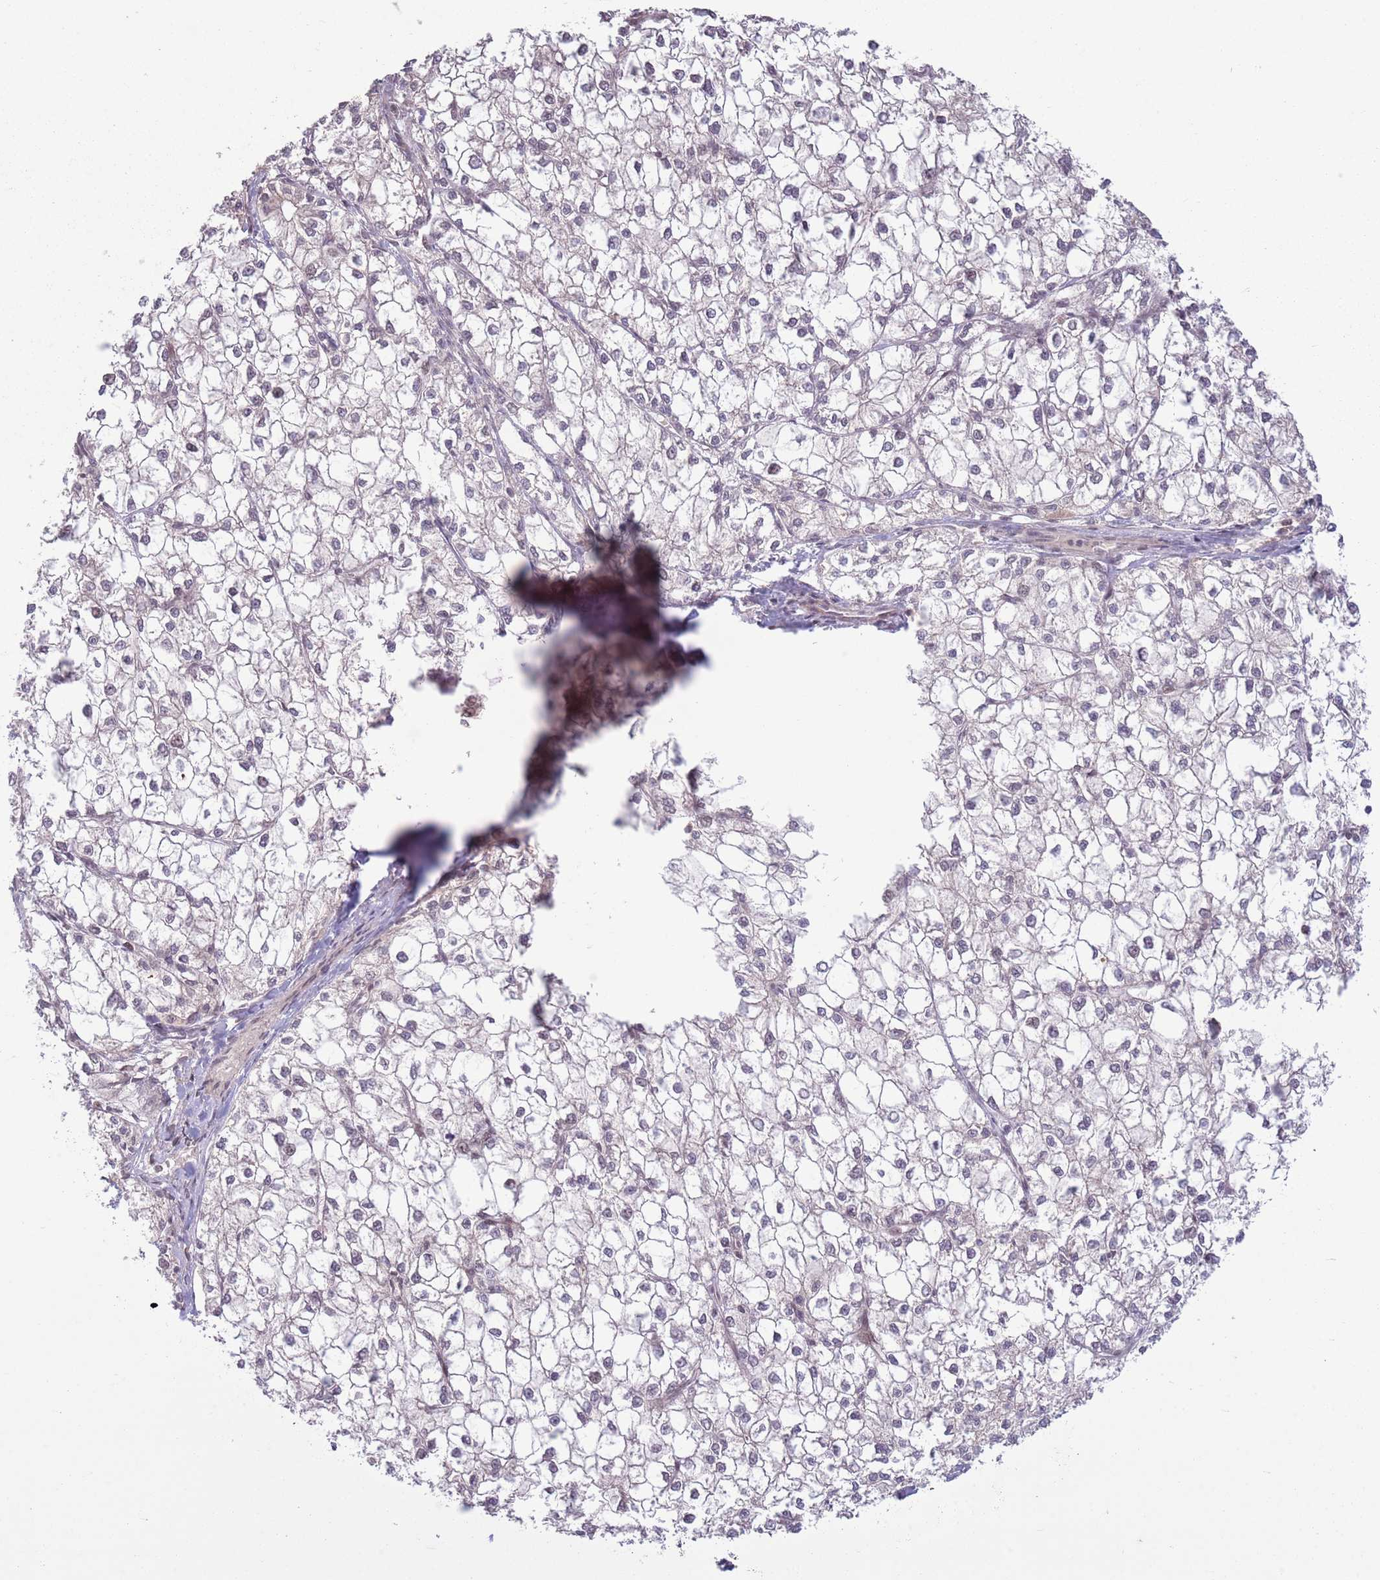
{"staining": {"intensity": "negative", "quantity": "none", "location": "none"}, "tissue": "liver cancer", "cell_type": "Tumor cells", "image_type": "cancer", "snomed": [{"axis": "morphology", "description": "Carcinoma, Hepatocellular, NOS"}, {"axis": "topography", "description": "Liver"}], "caption": "This is a histopathology image of IHC staining of liver cancer (hepatocellular carcinoma), which shows no staining in tumor cells.", "gene": "CCDC154", "patient": {"sex": "female", "age": 43}}